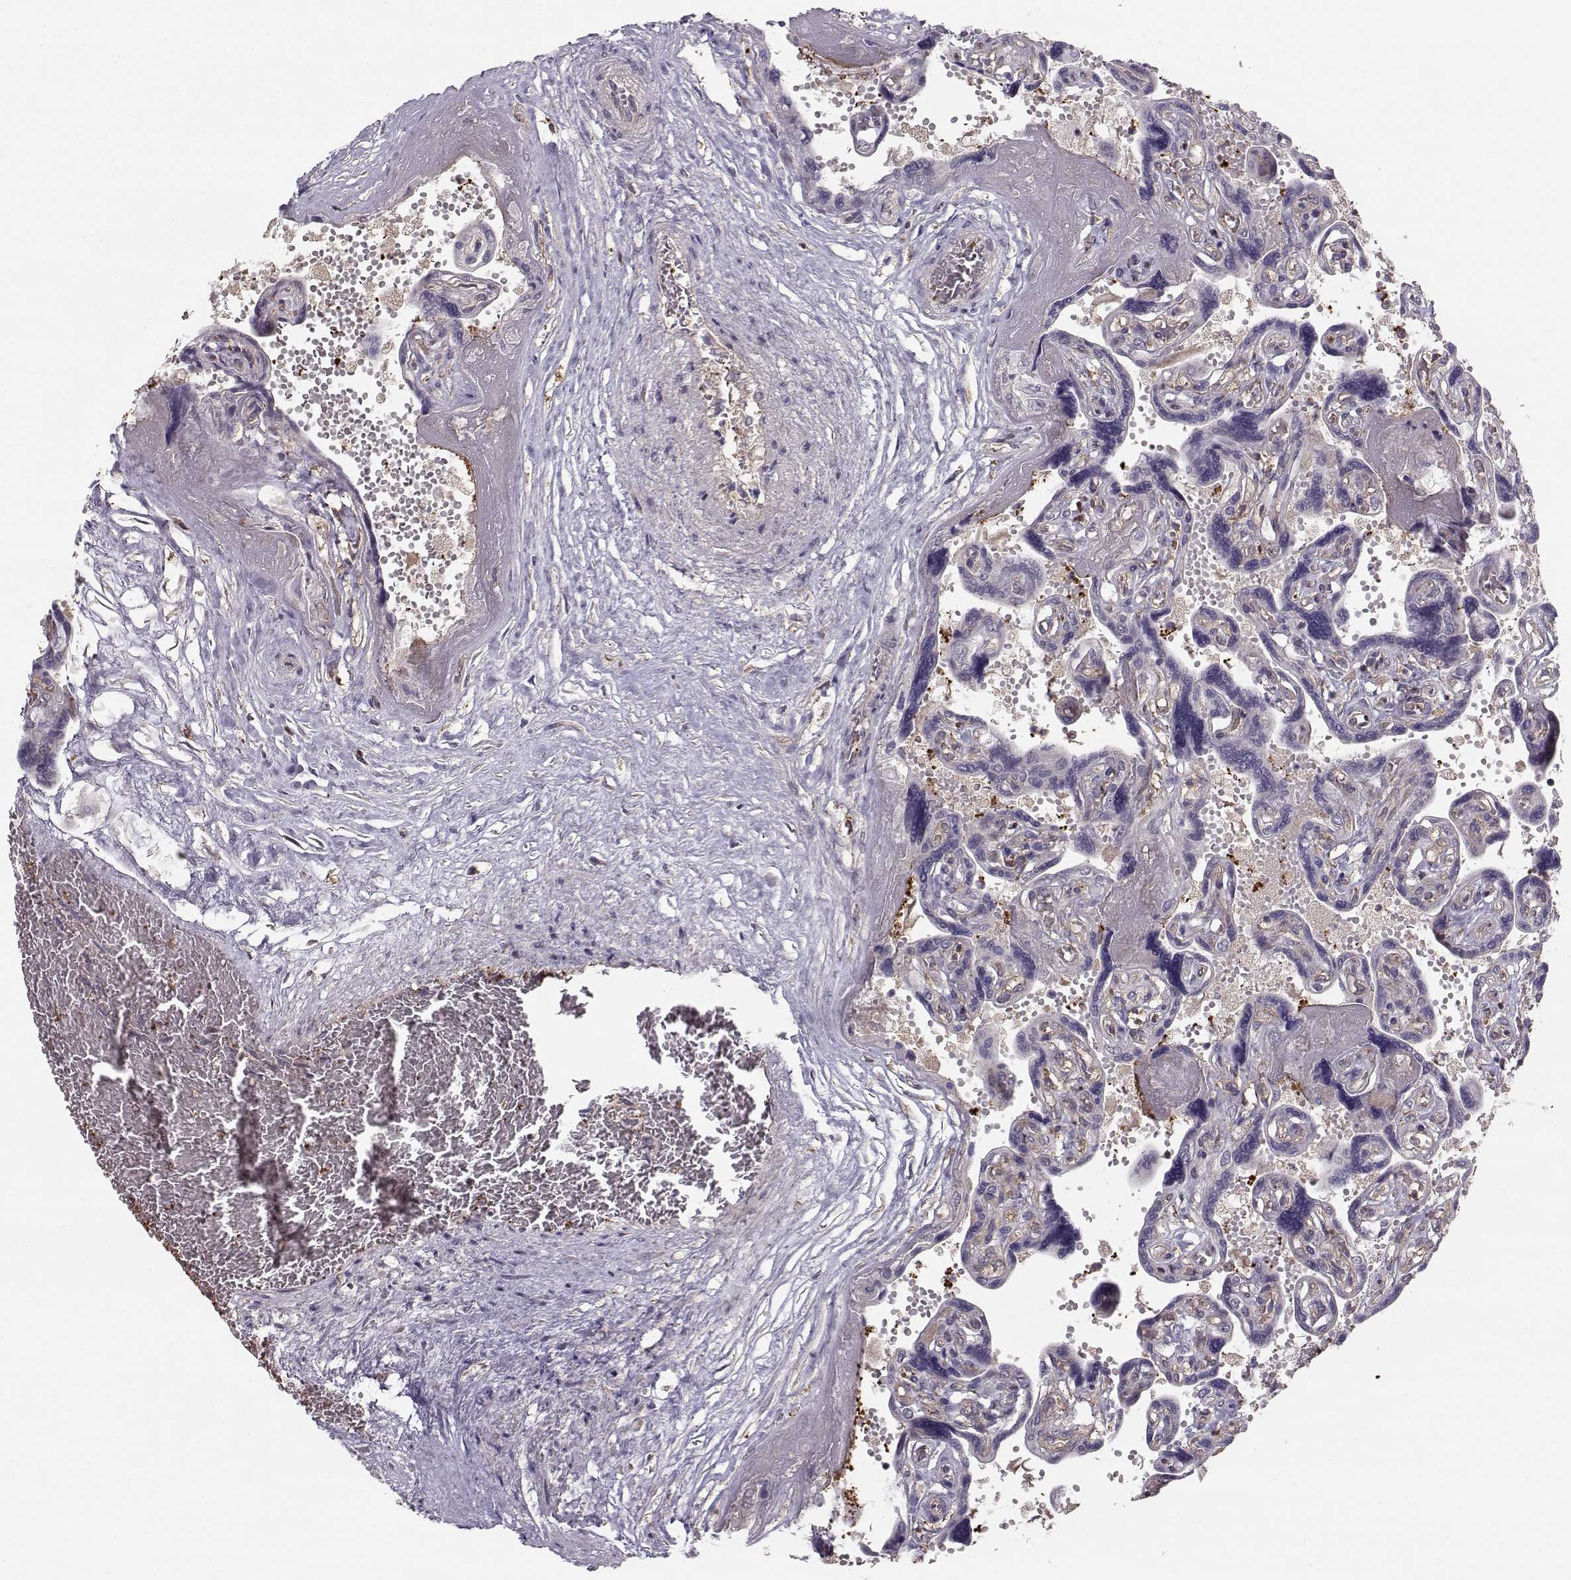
{"staining": {"intensity": "moderate", "quantity": "<25%", "location": "cytoplasmic/membranous"}, "tissue": "placenta", "cell_type": "Decidual cells", "image_type": "normal", "snomed": [{"axis": "morphology", "description": "Normal tissue, NOS"}, {"axis": "topography", "description": "Placenta"}], "caption": "An immunohistochemistry (IHC) micrograph of benign tissue is shown. Protein staining in brown labels moderate cytoplasmic/membranous positivity in placenta within decidual cells. (DAB IHC with brightfield microscopy, high magnification).", "gene": "ASB16", "patient": {"sex": "female", "age": 32}}